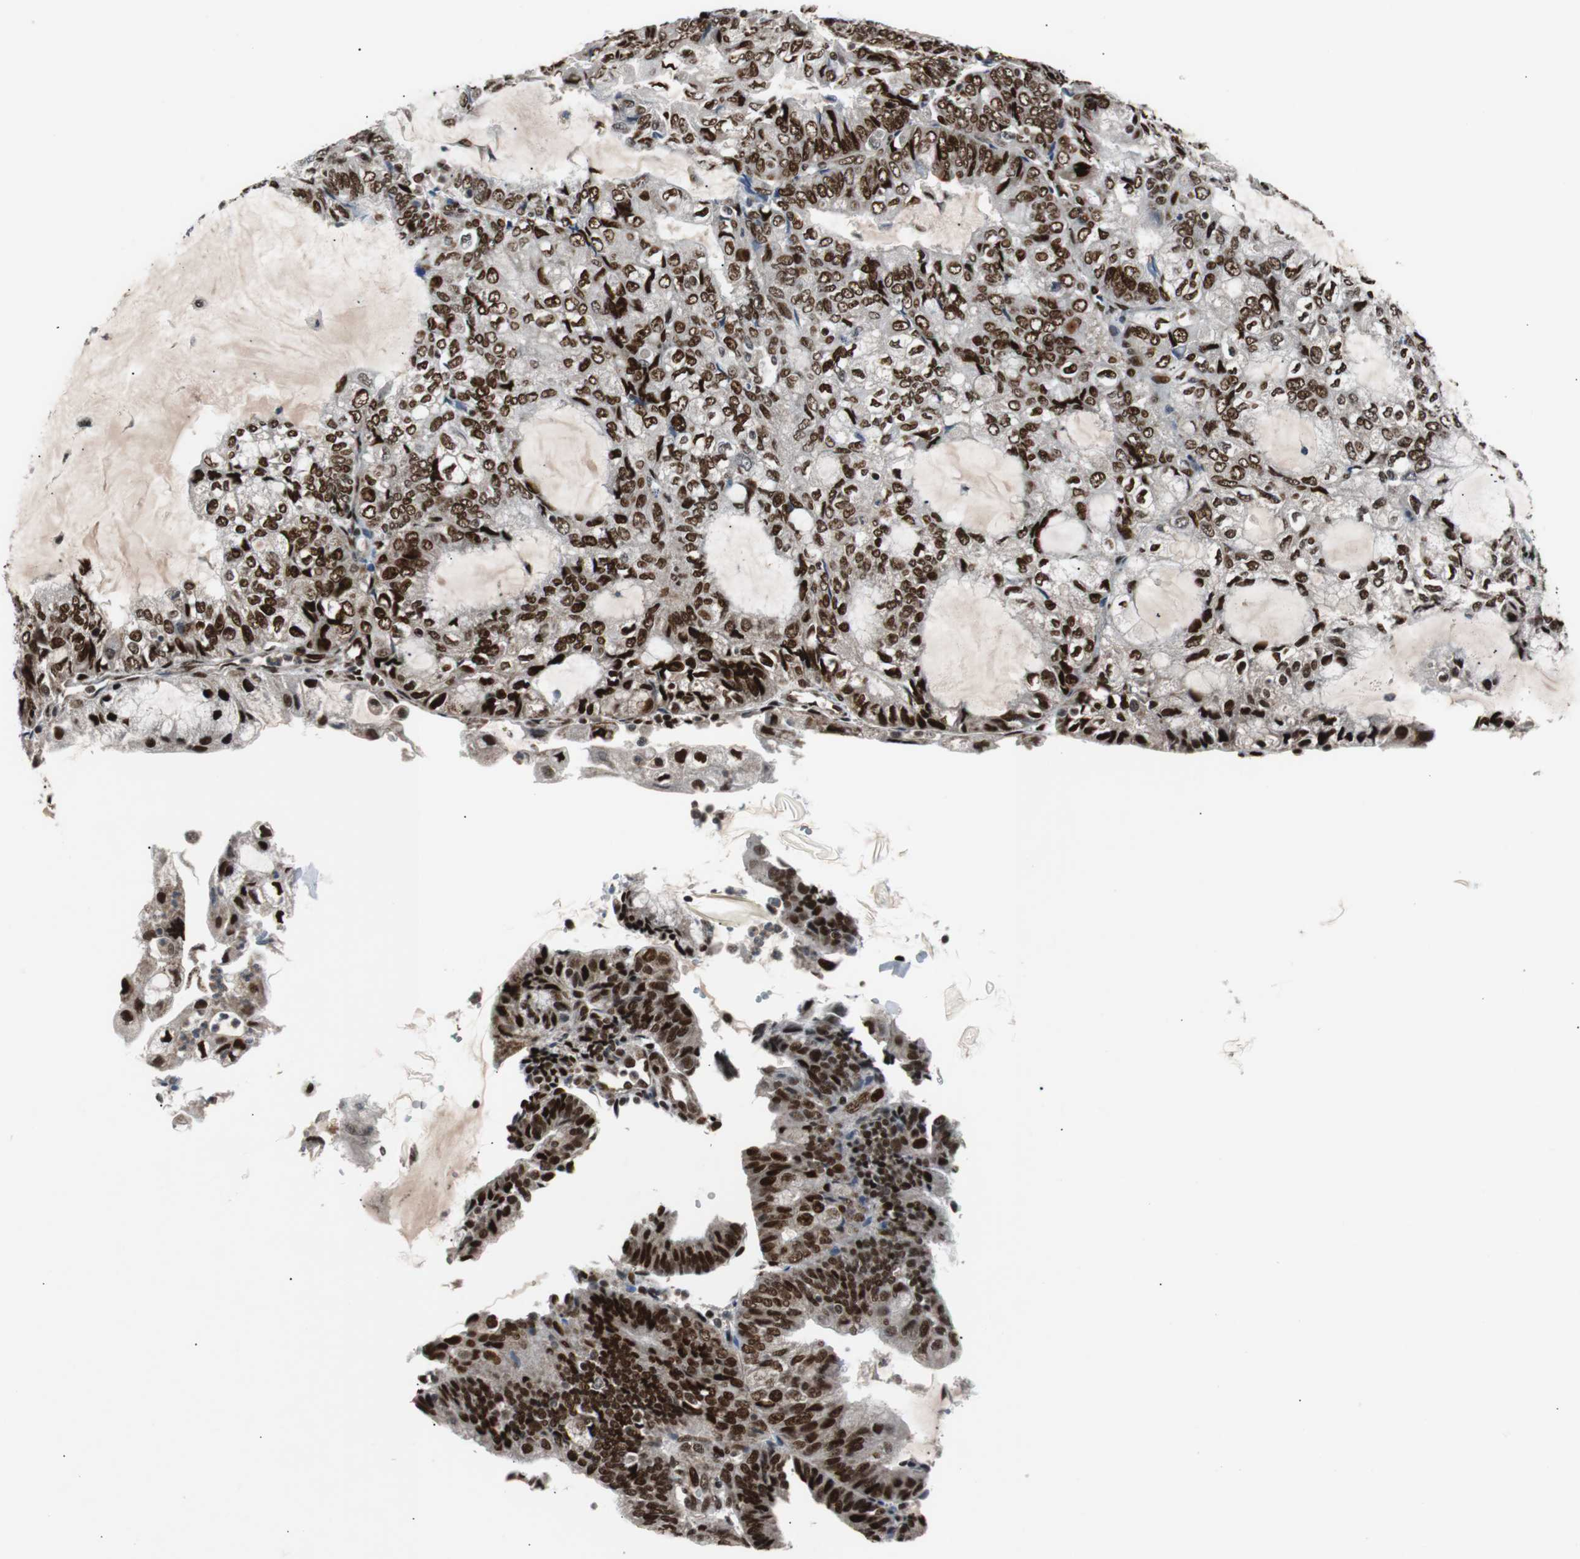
{"staining": {"intensity": "strong", "quantity": ">75%", "location": "nuclear"}, "tissue": "endometrial cancer", "cell_type": "Tumor cells", "image_type": "cancer", "snomed": [{"axis": "morphology", "description": "Adenocarcinoma, NOS"}, {"axis": "topography", "description": "Endometrium"}], "caption": "Protein expression by immunohistochemistry demonstrates strong nuclear positivity in about >75% of tumor cells in endometrial adenocarcinoma.", "gene": "NBL1", "patient": {"sex": "female", "age": 81}}